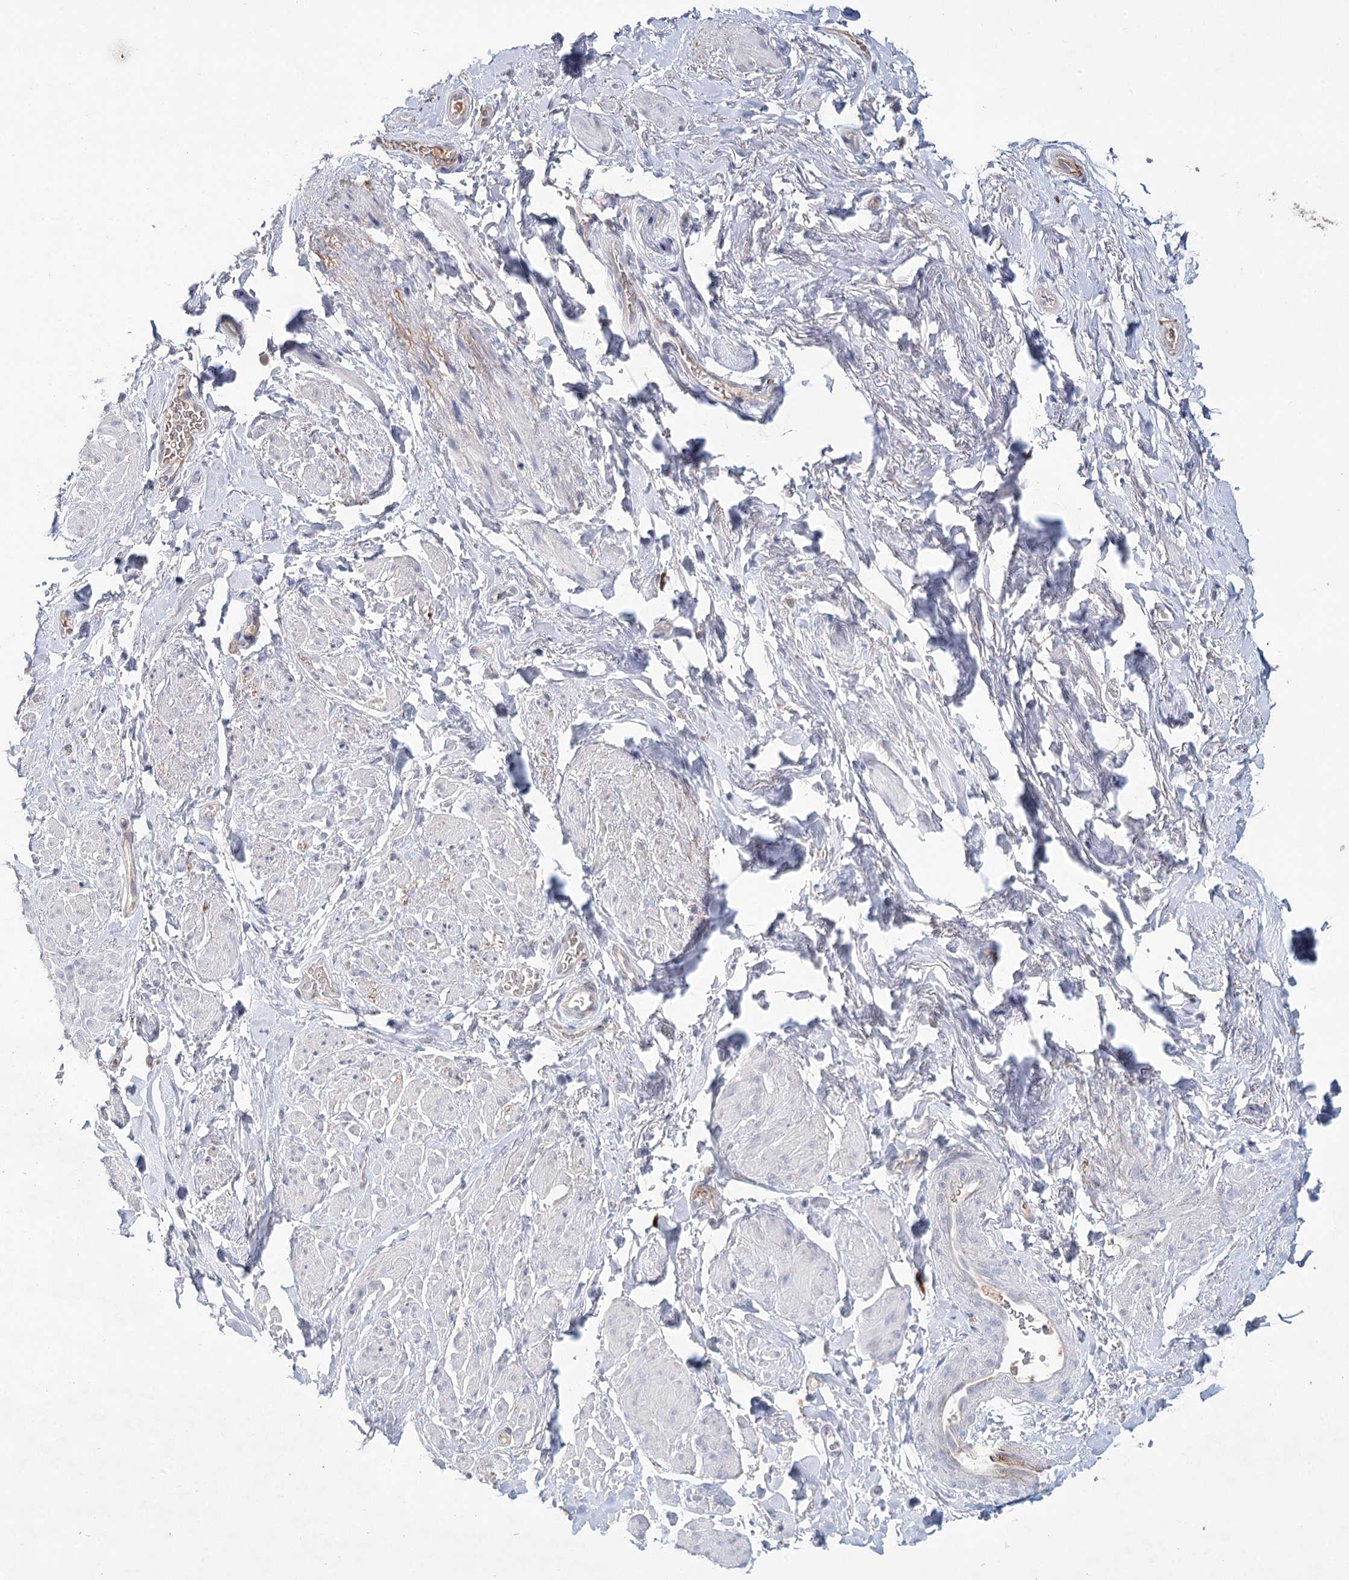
{"staining": {"intensity": "negative", "quantity": "none", "location": "none"}, "tissue": "smooth muscle", "cell_type": "Smooth muscle cells", "image_type": "normal", "snomed": [{"axis": "morphology", "description": "Normal tissue, NOS"}, {"axis": "topography", "description": "Smooth muscle"}, {"axis": "topography", "description": "Peripheral nerve tissue"}], "caption": "Histopathology image shows no protein expression in smooth muscle cells of normal smooth muscle.", "gene": "ARHGAP44", "patient": {"sex": "male", "age": 69}}